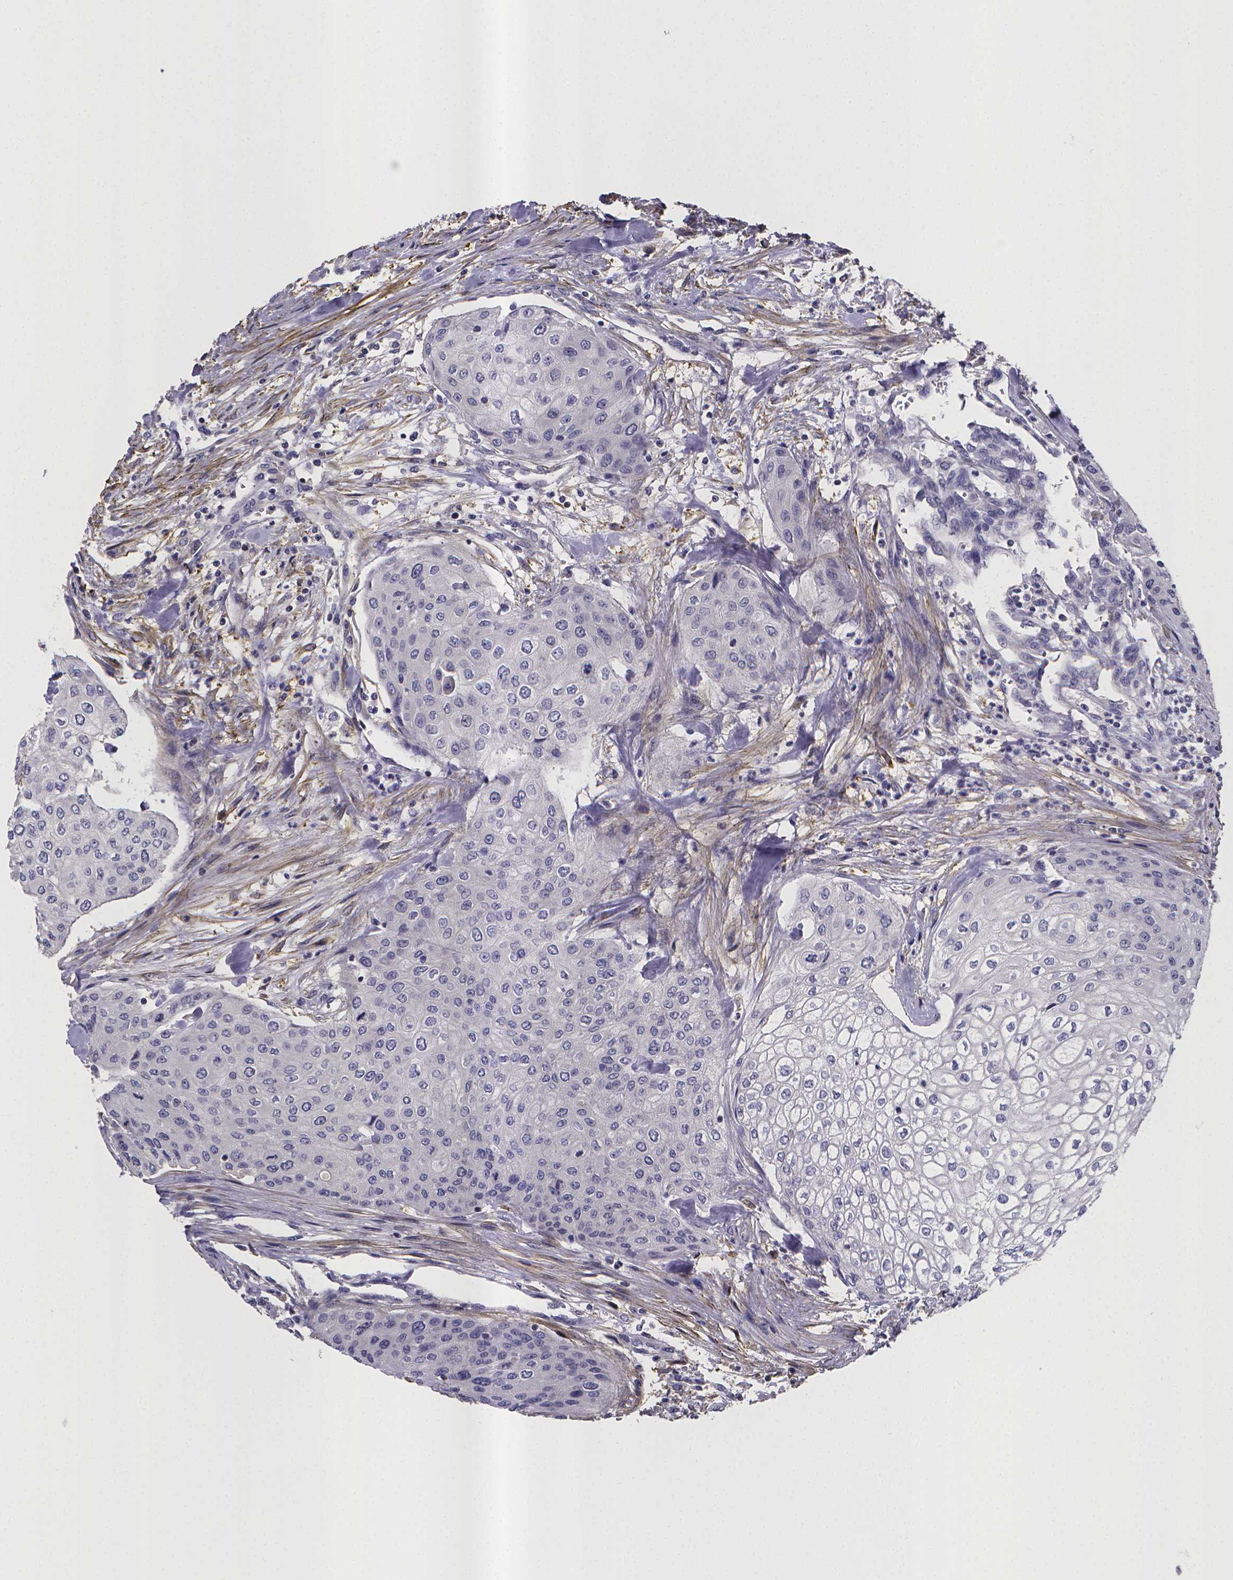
{"staining": {"intensity": "negative", "quantity": "none", "location": "none"}, "tissue": "urothelial cancer", "cell_type": "Tumor cells", "image_type": "cancer", "snomed": [{"axis": "morphology", "description": "Urothelial carcinoma, High grade"}, {"axis": "topography", "description": "Urinary bladder"}], "caption": "This is an immunohistochemistry (IHC) histopathology image of human urothelial cancer. There is no staining in tumor cells.", "gene": "RERG", "patient": {"sex": "male", "age": 62}}